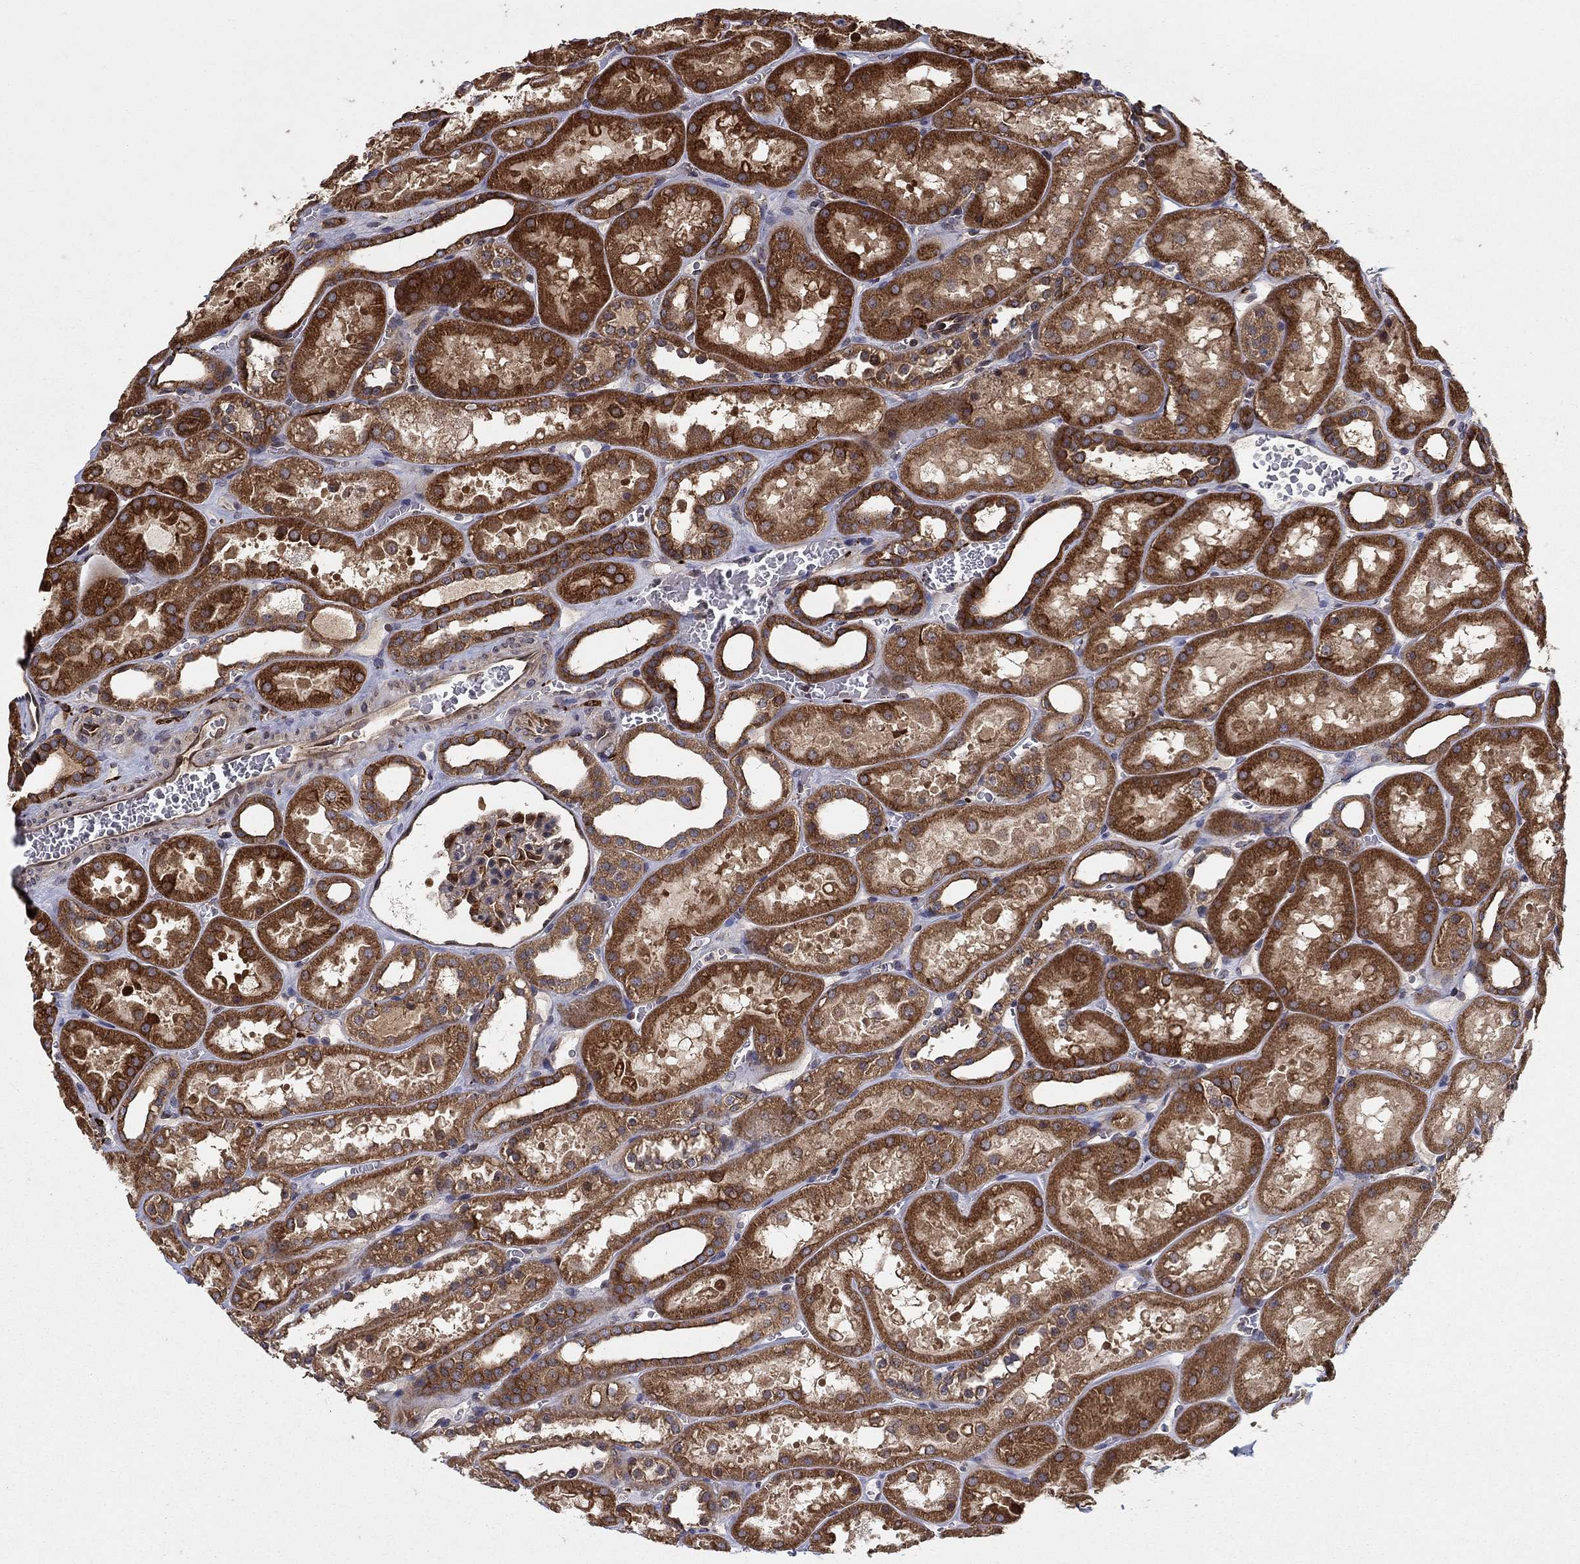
{"staining": {"intensity": "strong", "quantity": "25%-75%", "location": "cytoplasmic/membranous"}, "tissue": "kidney", "cell_type": "Cells in glomeruli", "image_type": "normal", "snomed": [{"axis": "morphology", "description": "Normal tissue, NOS"}, {"axis": "topography", "description": "Kidney"}], "caption": "Immunohistochemistry (IHC) micrograph of benign kidney: human kidney stained using immunohistochemistry (IHC) exhibits high levels of strong protein expression localized specifically in the cytoplasmic/membranous of cells in glomeruli, appearing as a cytoplasmic/membranous brown color.", "gene": "BMERB1", "patient": {"sex": "female", "age": 41}}